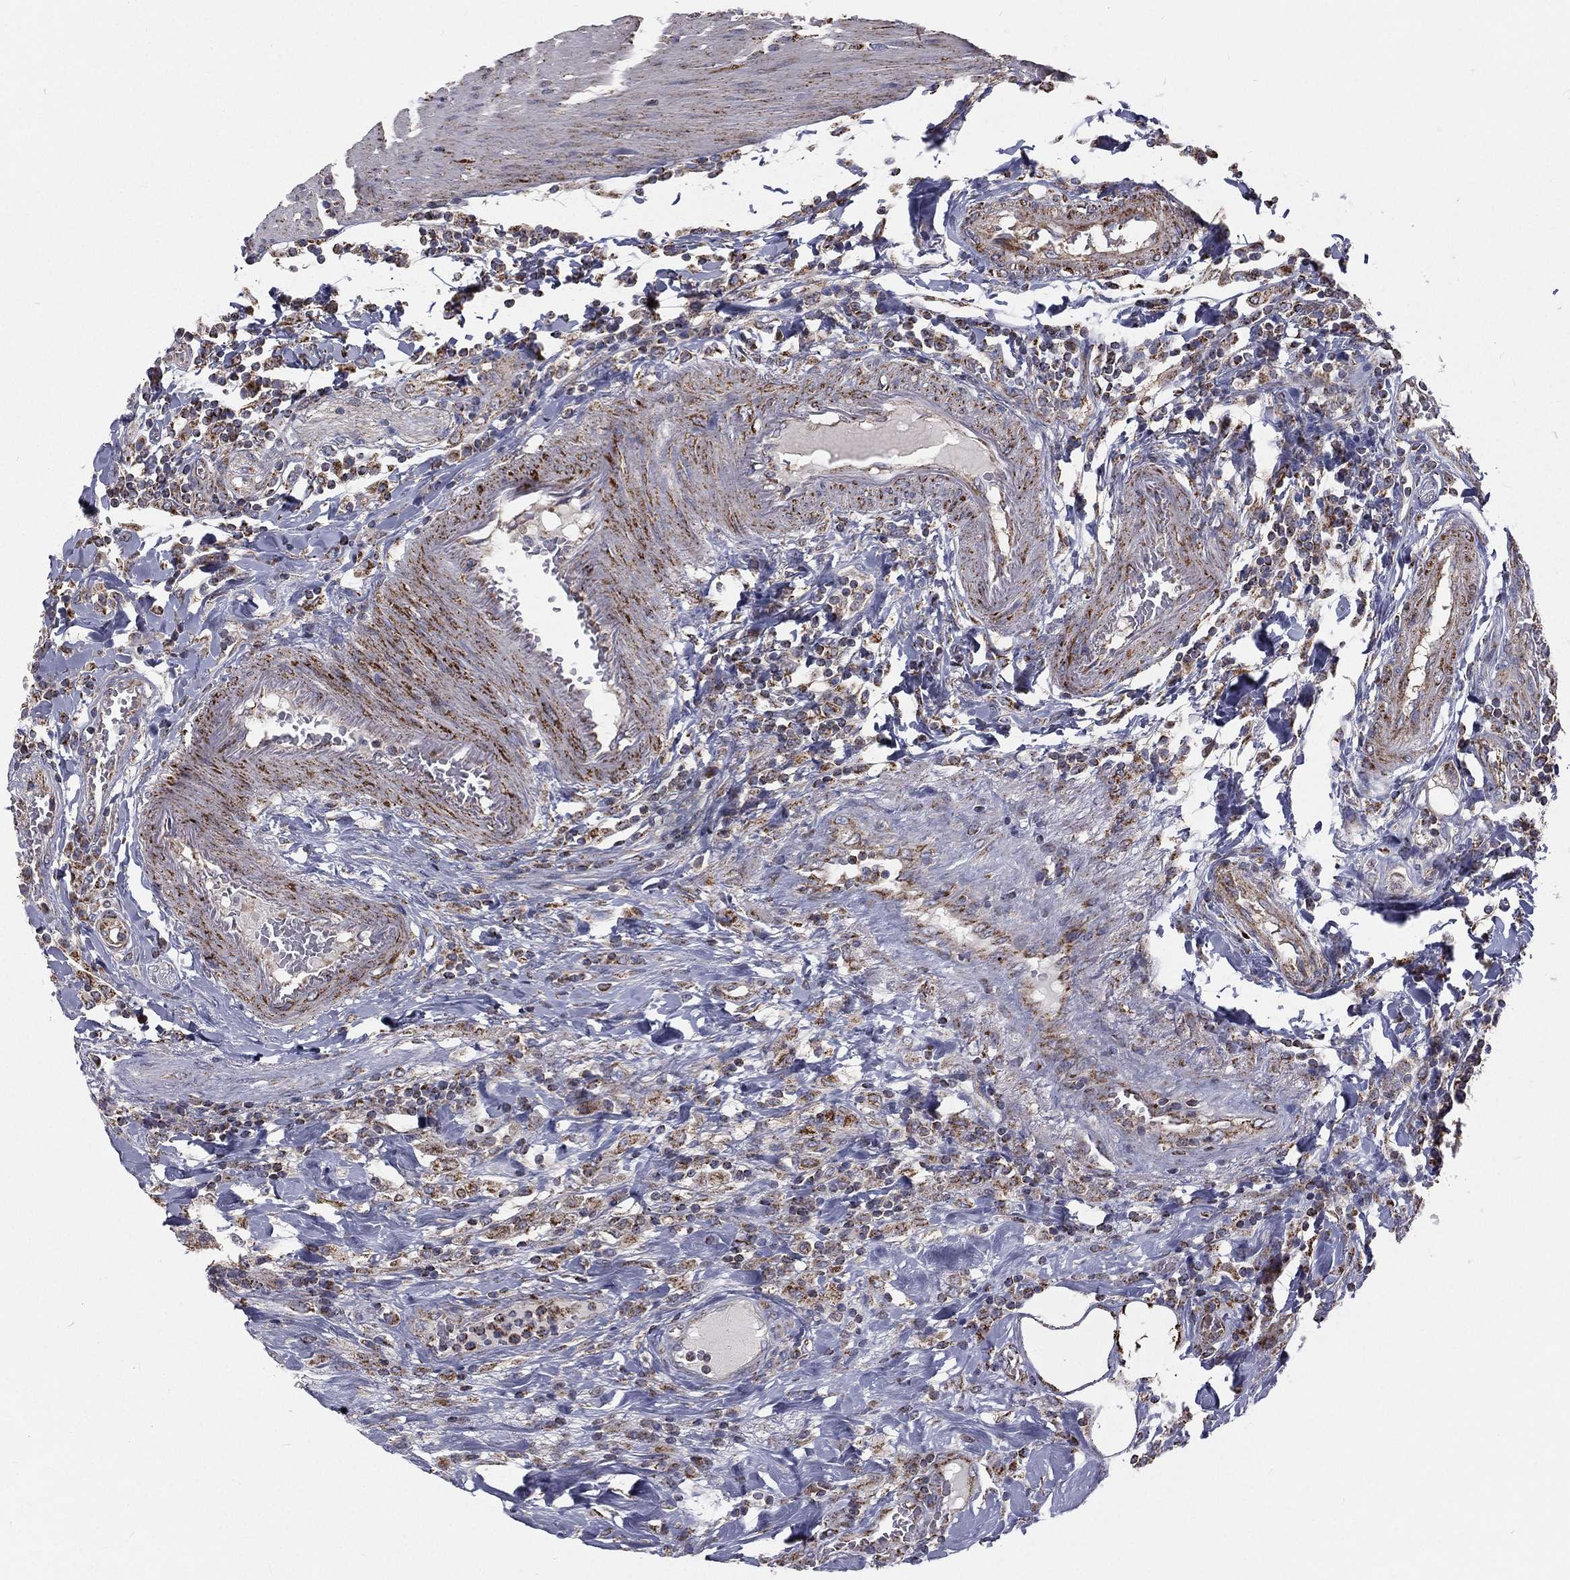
{"staining": {"intensity": "strong", "quantity": "<25%", "location": "cytoplasmic/membranous"}, "tissue": "colorectal cancer", "cell_type": "Tumor cells", "image_type": "cancer", "snomed": [{"axis": "morphology", "description": "Adenocarcinoma, NOS"}, {"axis": "topography", "description": "Colon"}], "caption": "This histopathology image shows immunohistochemistry staining of human colorectal adenocarcinoma, with medium strong cytoplasmic/membranous staining in about <25% of tumor cells.", "gene": "HADH", "patient": {"sex": "female", "age": 48}}